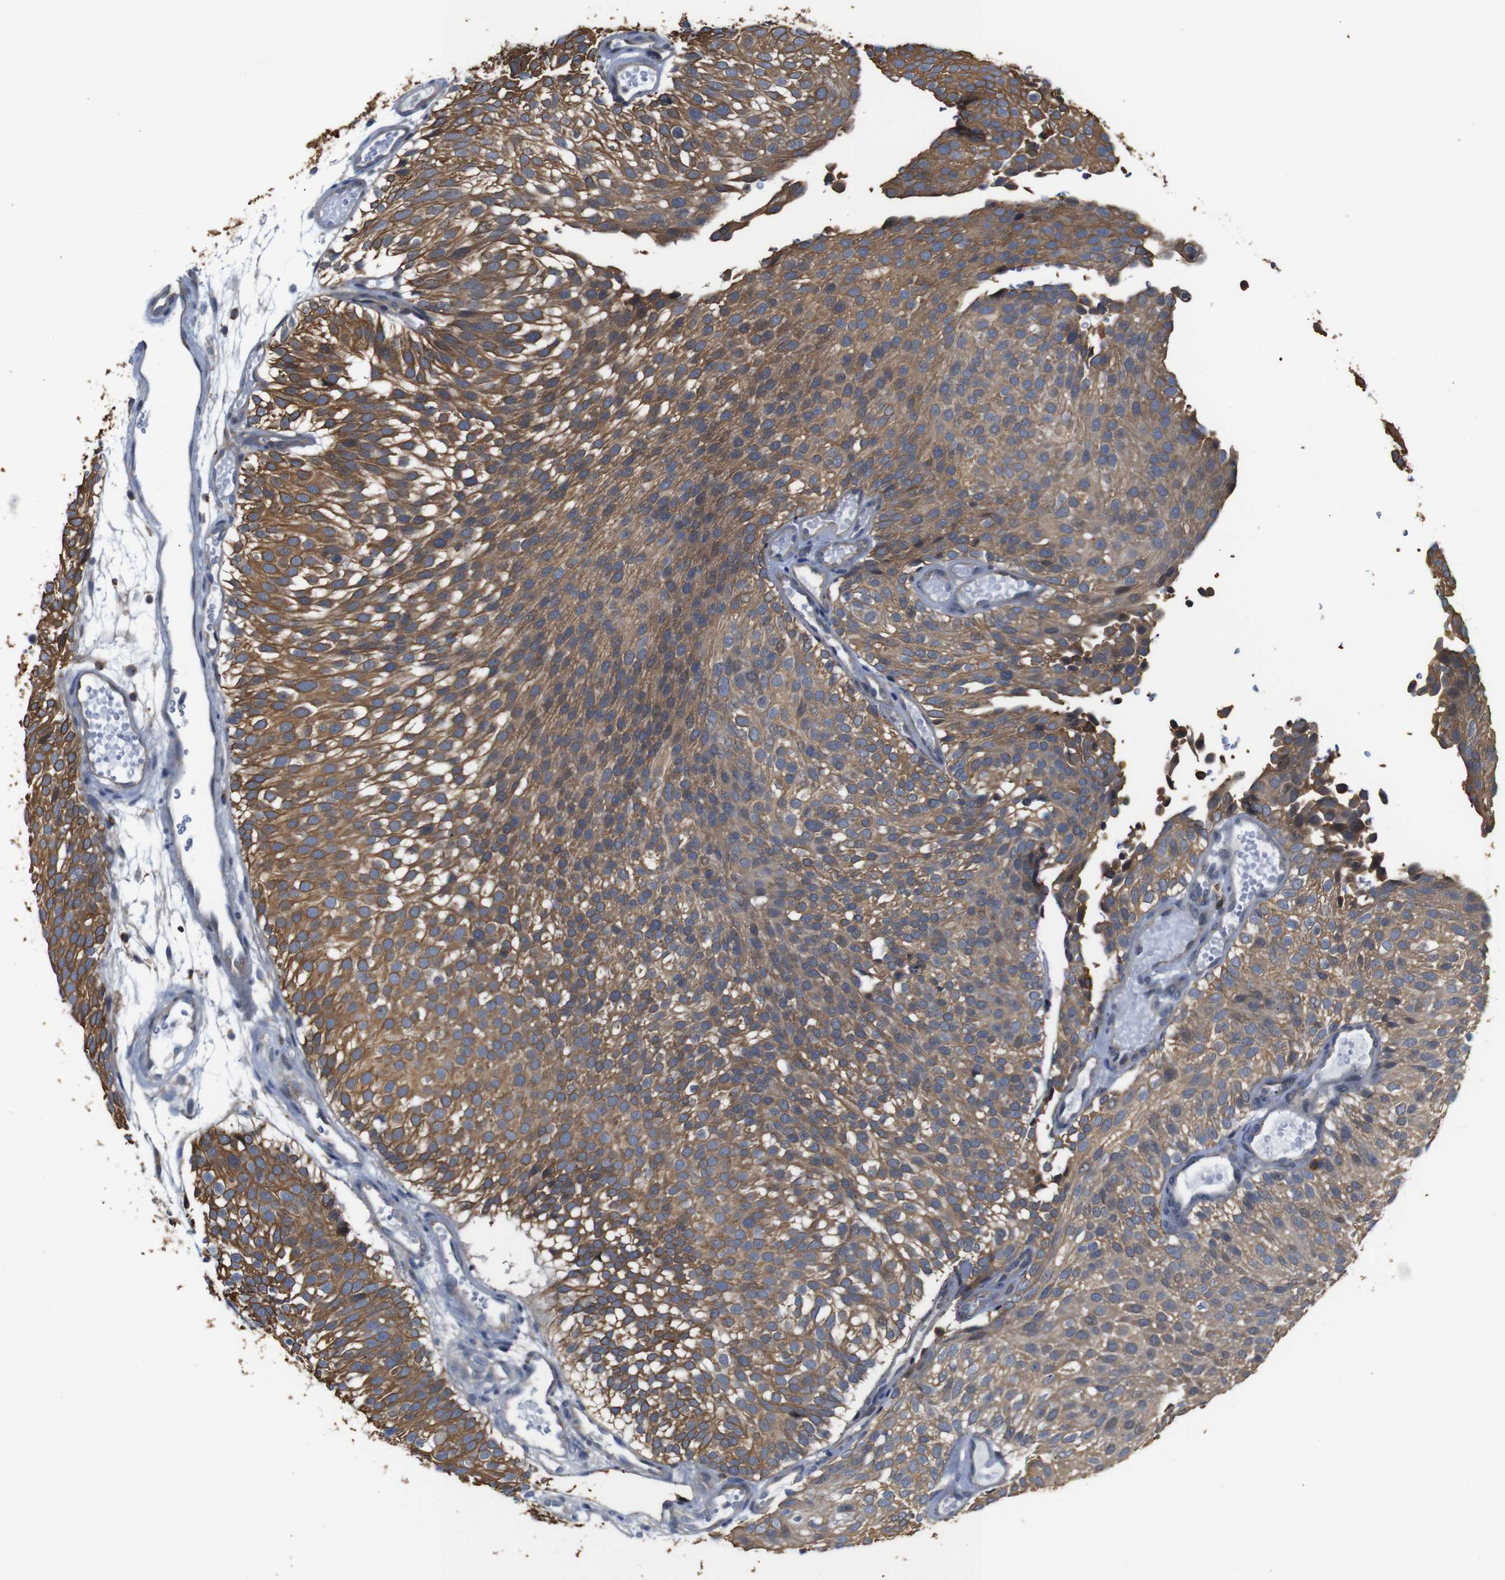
{"staining": {"intensity": "moderate", "quantity": ">75%", "location": "cytoplasmic/membranous"}, "tissue": "urothelial cancer", "cell_type": "Tumor cells", "image_type": "cancer", "snomed": [{"axis": "morphology", "description": "Urothelial carcinoma, Low grade"}, {"axis": "topography", "description": "Urinary bladder"}], "caption": "Immunohistochemical staining of low-grade urothelial carcinoma shows medium levels of moderate cytoplasmic/membranous protein staining in approximately >75% of tumor cells. Using DAB (3,3'-diaminobenzidine) (brown) and hematoxylin (blue) stains, captured at high magnification using brightfield microscopy.", "gene": "BRWD3", "patient": {"sex": "male", "age": 78}}